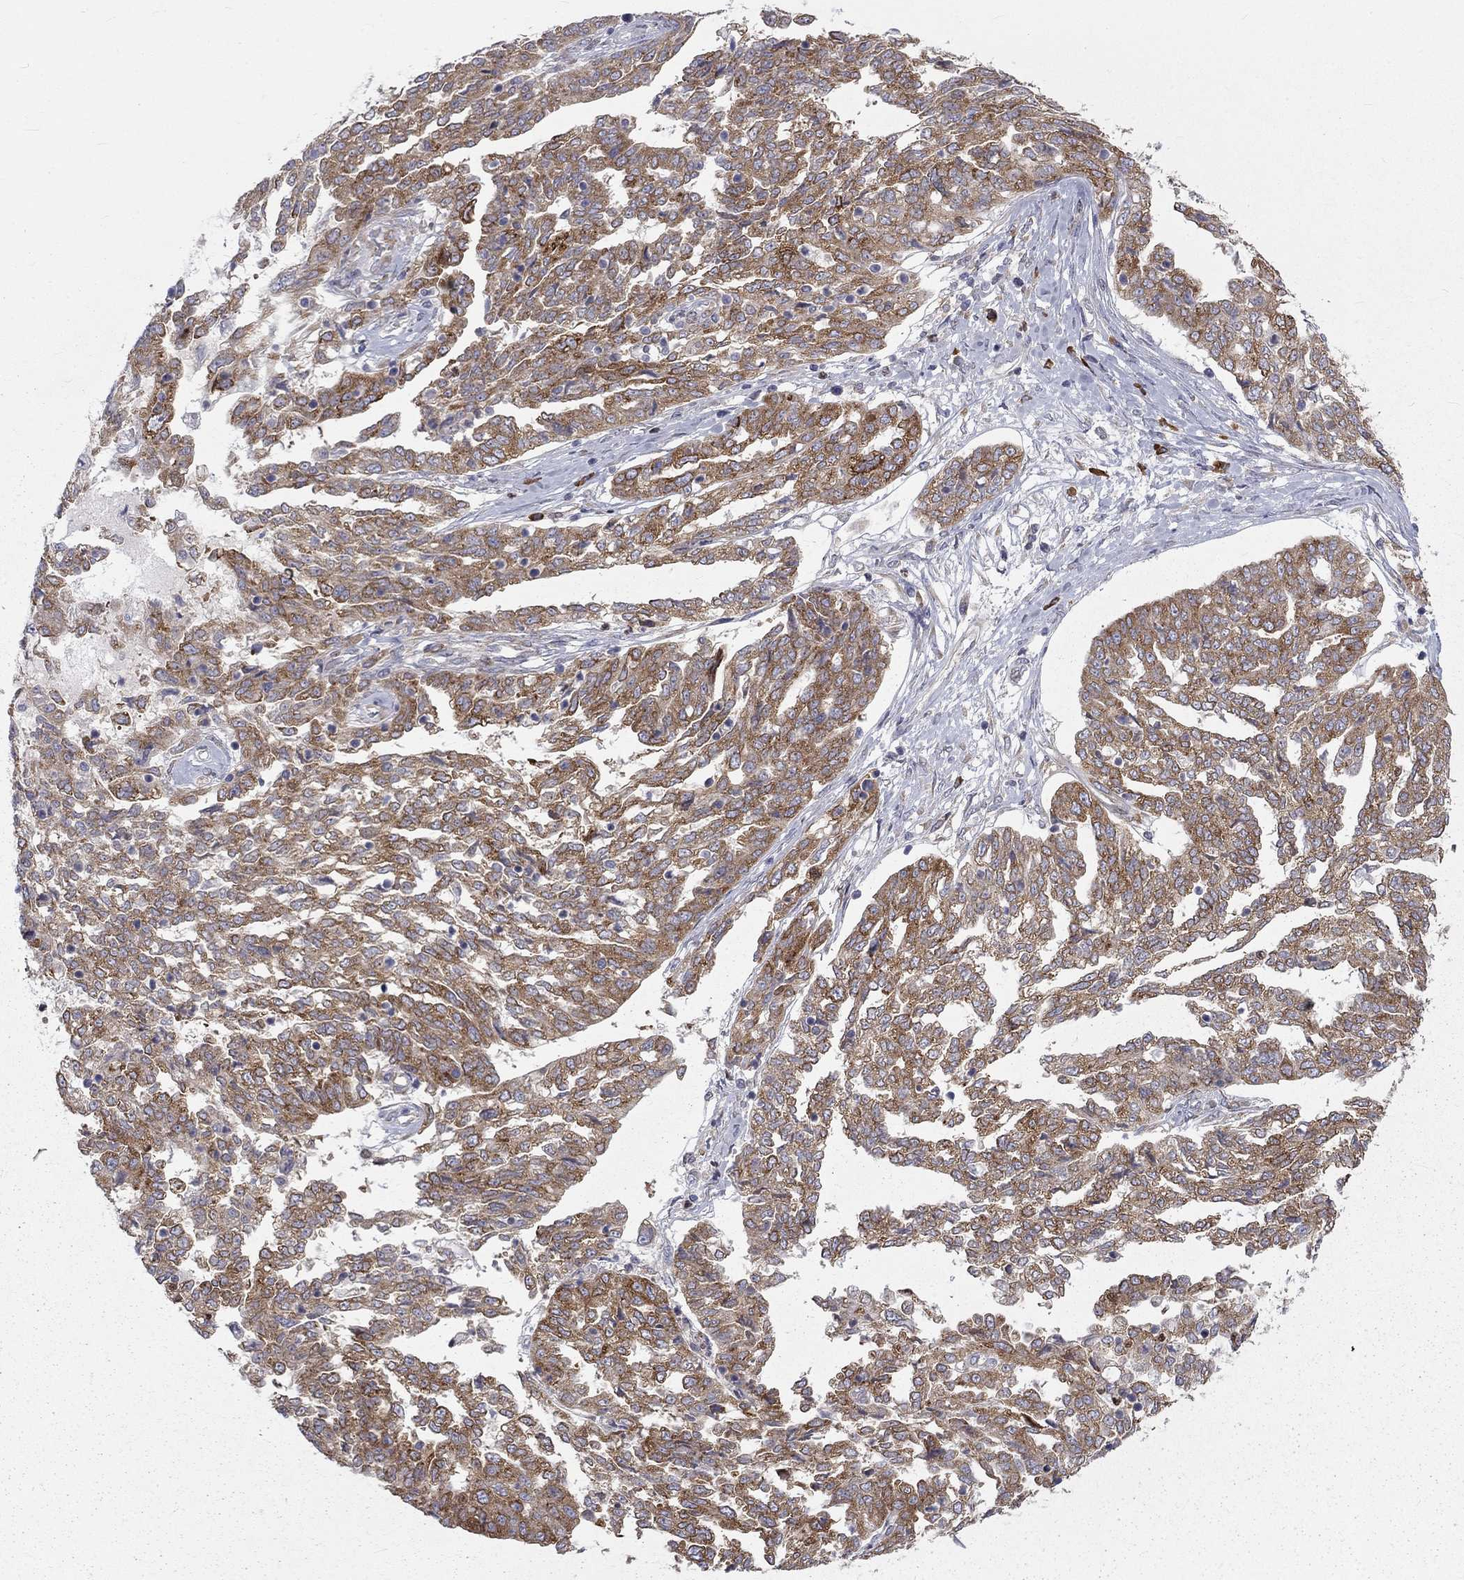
{"staining": {"intensity": "strong", "quantity": ">75%", "location": "cytoplasmic/membranous"}, "tissue": "ovarian cancer", "cell_type": "Tumor cells", "image_type": "cancer", "snomed": [{"axis": "morphology", "description": "Cystadenocarcinoma, serous, NOS"}, {"axis": "topography", "description": "Ovary"}], "caption": "DAB (3,3'-diaminobenzidine) immunohistochemical staining of human ovarian cancer reveals strong cytoplasmic/membranous protein expression in about >75% of tumor cells. The protein is shown in brown color, while the nuclei are stained blue.", "gene": "PABPC4", "patient": {"sex": "female", "age": 67}}